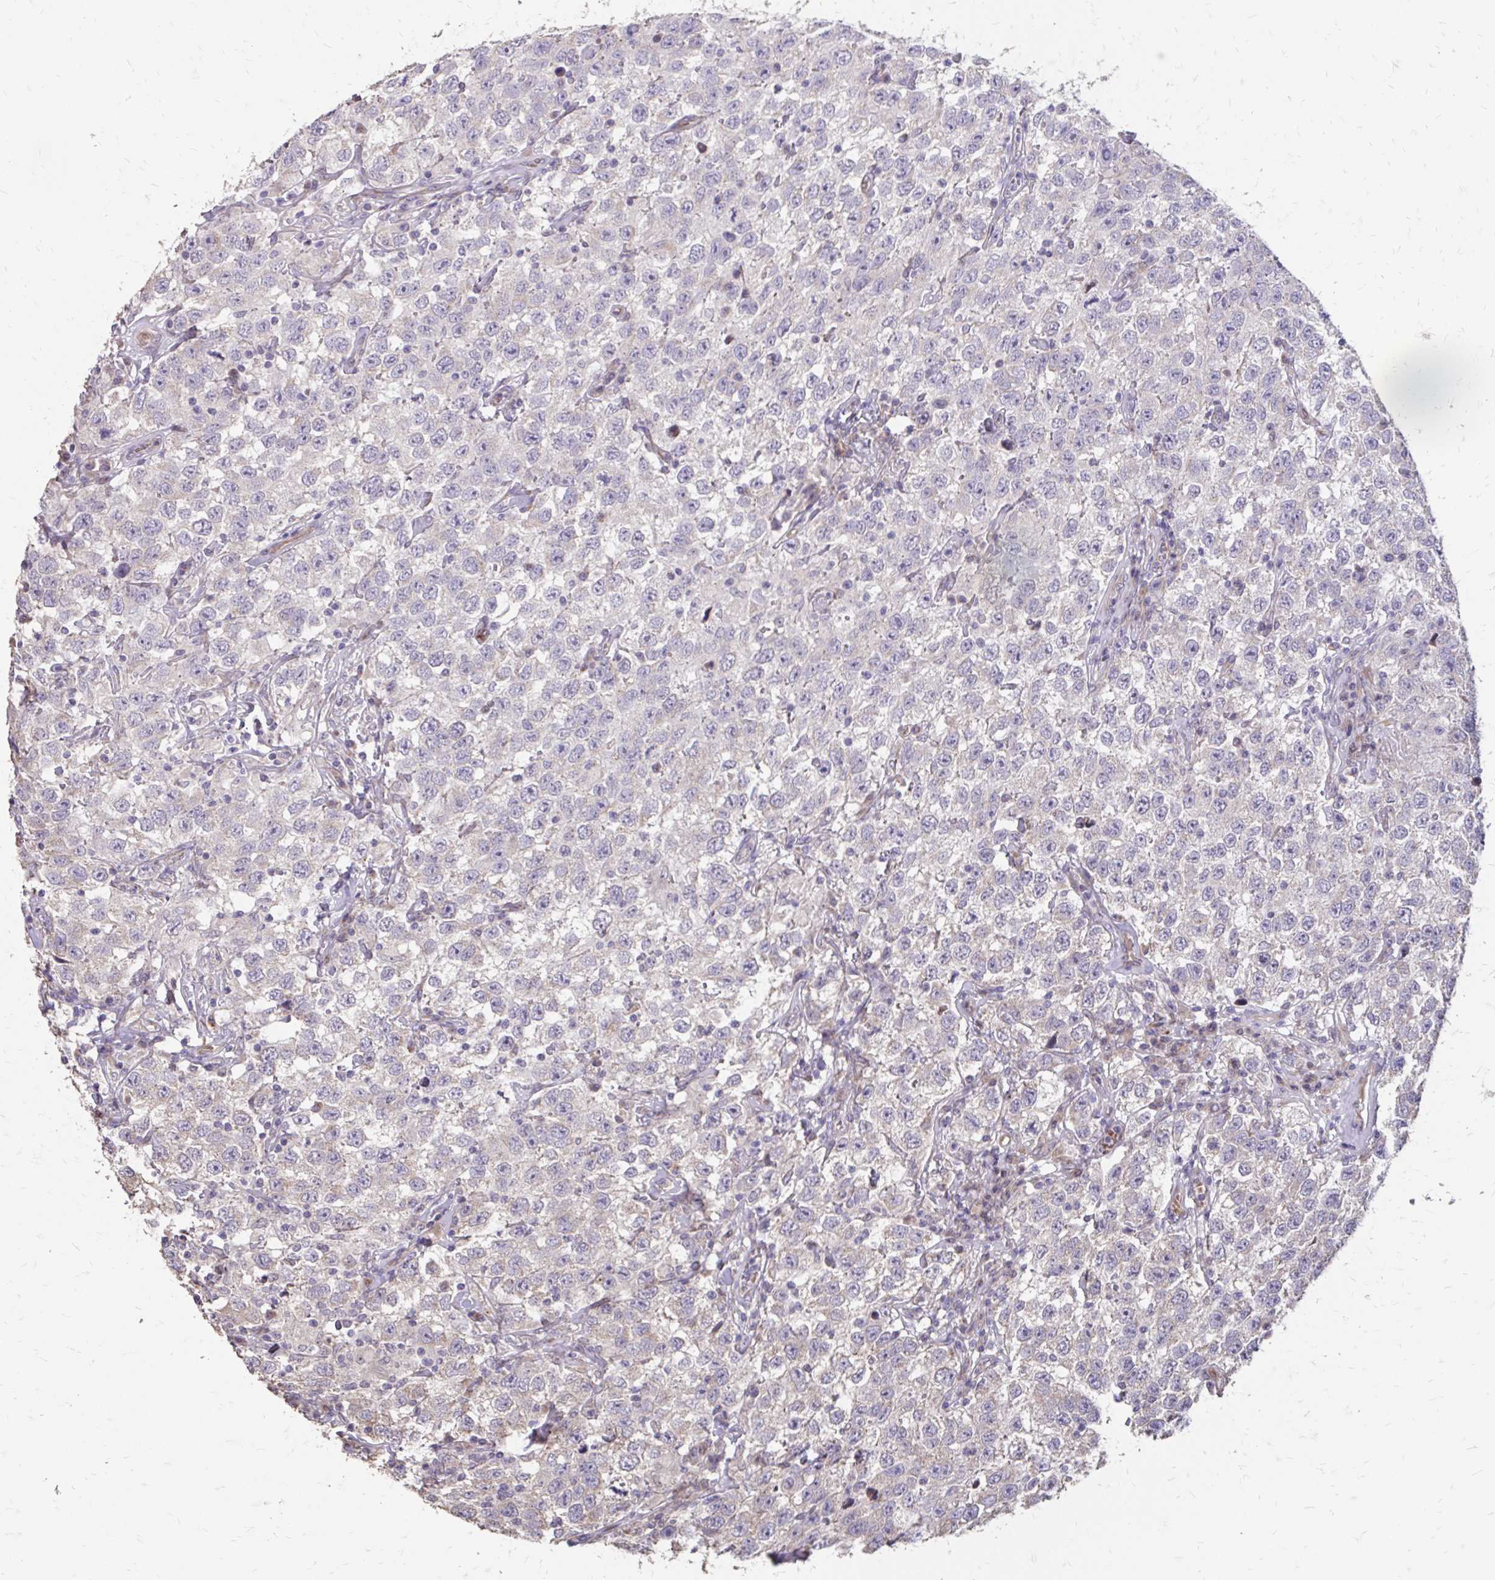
{"staining": {"intensity": "negative", "quantity": "none", "location": "none"}, "tissue": "testis cancer", "cell_type": "Tumor cells", "image_type": "cancer", "snomed": [{"axis": "morphology", "description": "Seminoma, NOS"}, {"axis": "topography", "description": "Testis"}], "caption": "High magnification brightfield microscopy of testis cancer (seminoma) stained with DAB (brown) and counterstained with hematoxylin (blue): tumor cells show no significant expression. Brightfield microscopy of immunohistochemistry stained with DAB (3,3'-diaminobenzidine) (brown) and hematoxylin (blue), captured at high magnification.", "gene": "MYORG", "patient": {"sex": "male", "age": 41}}